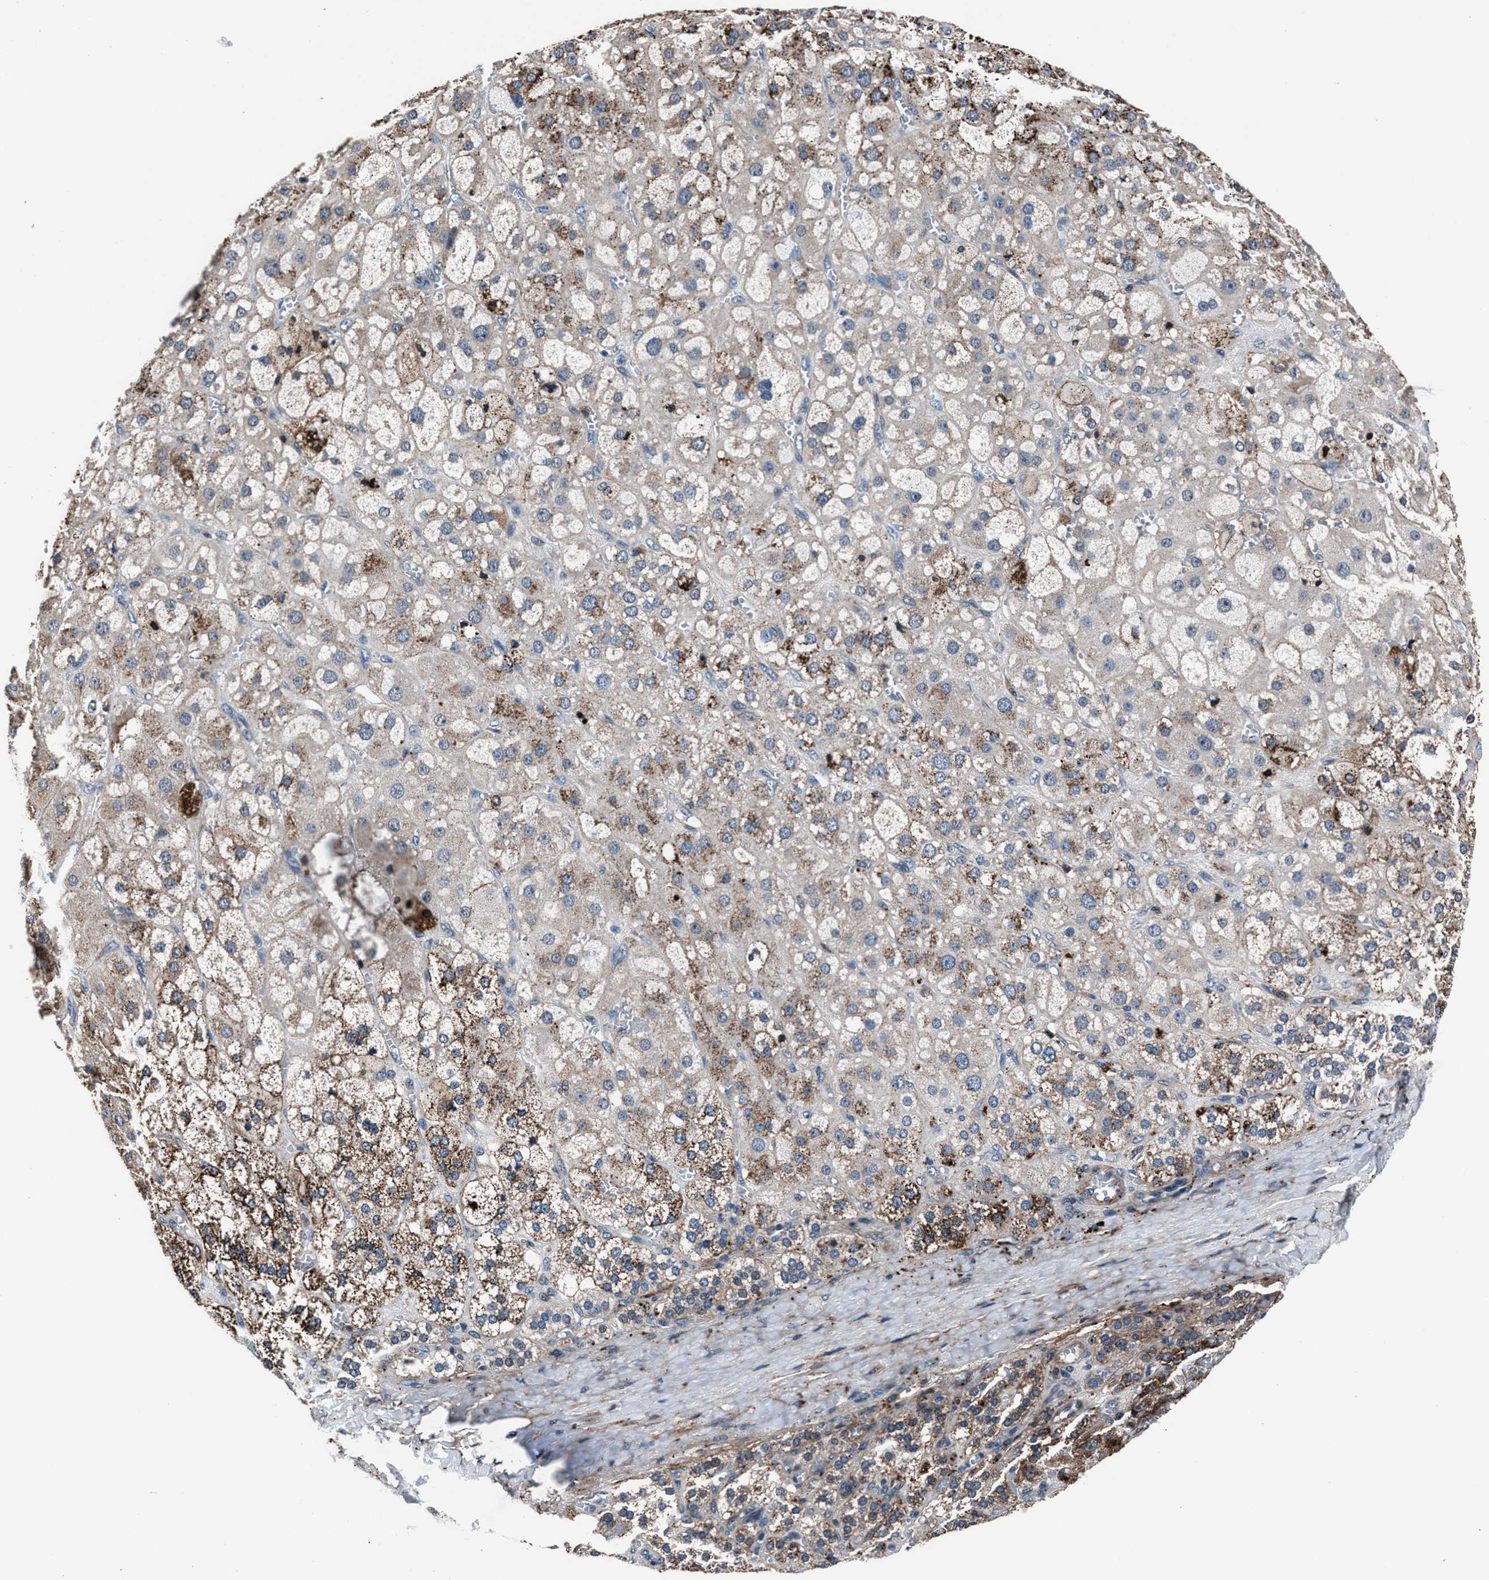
{"staining": {"intensity": "moderate", "quantity": "25%-75%", "location": "cytoplasmic/membranous"}, "tissue": "adrenal gland", "cell_type": "Glandular cells", "image_type": "normal", "snomed": [{"axis": "morphology", "description": "Normal tissue, NOS"}, {"axis": "topography", "description": "Adrenal gland"}], "caption": "A brown stain highlights moderate cytoplasmic/membranous positivity of a protein in glandular cells of benign human adrenal gland. (DAB (3,3'-diaminobenzidine) IHC, brown staining for protein, blue staining for nuclei).", "gene": "MFSD11", "patient": {"sex": "female", "age": 47}}